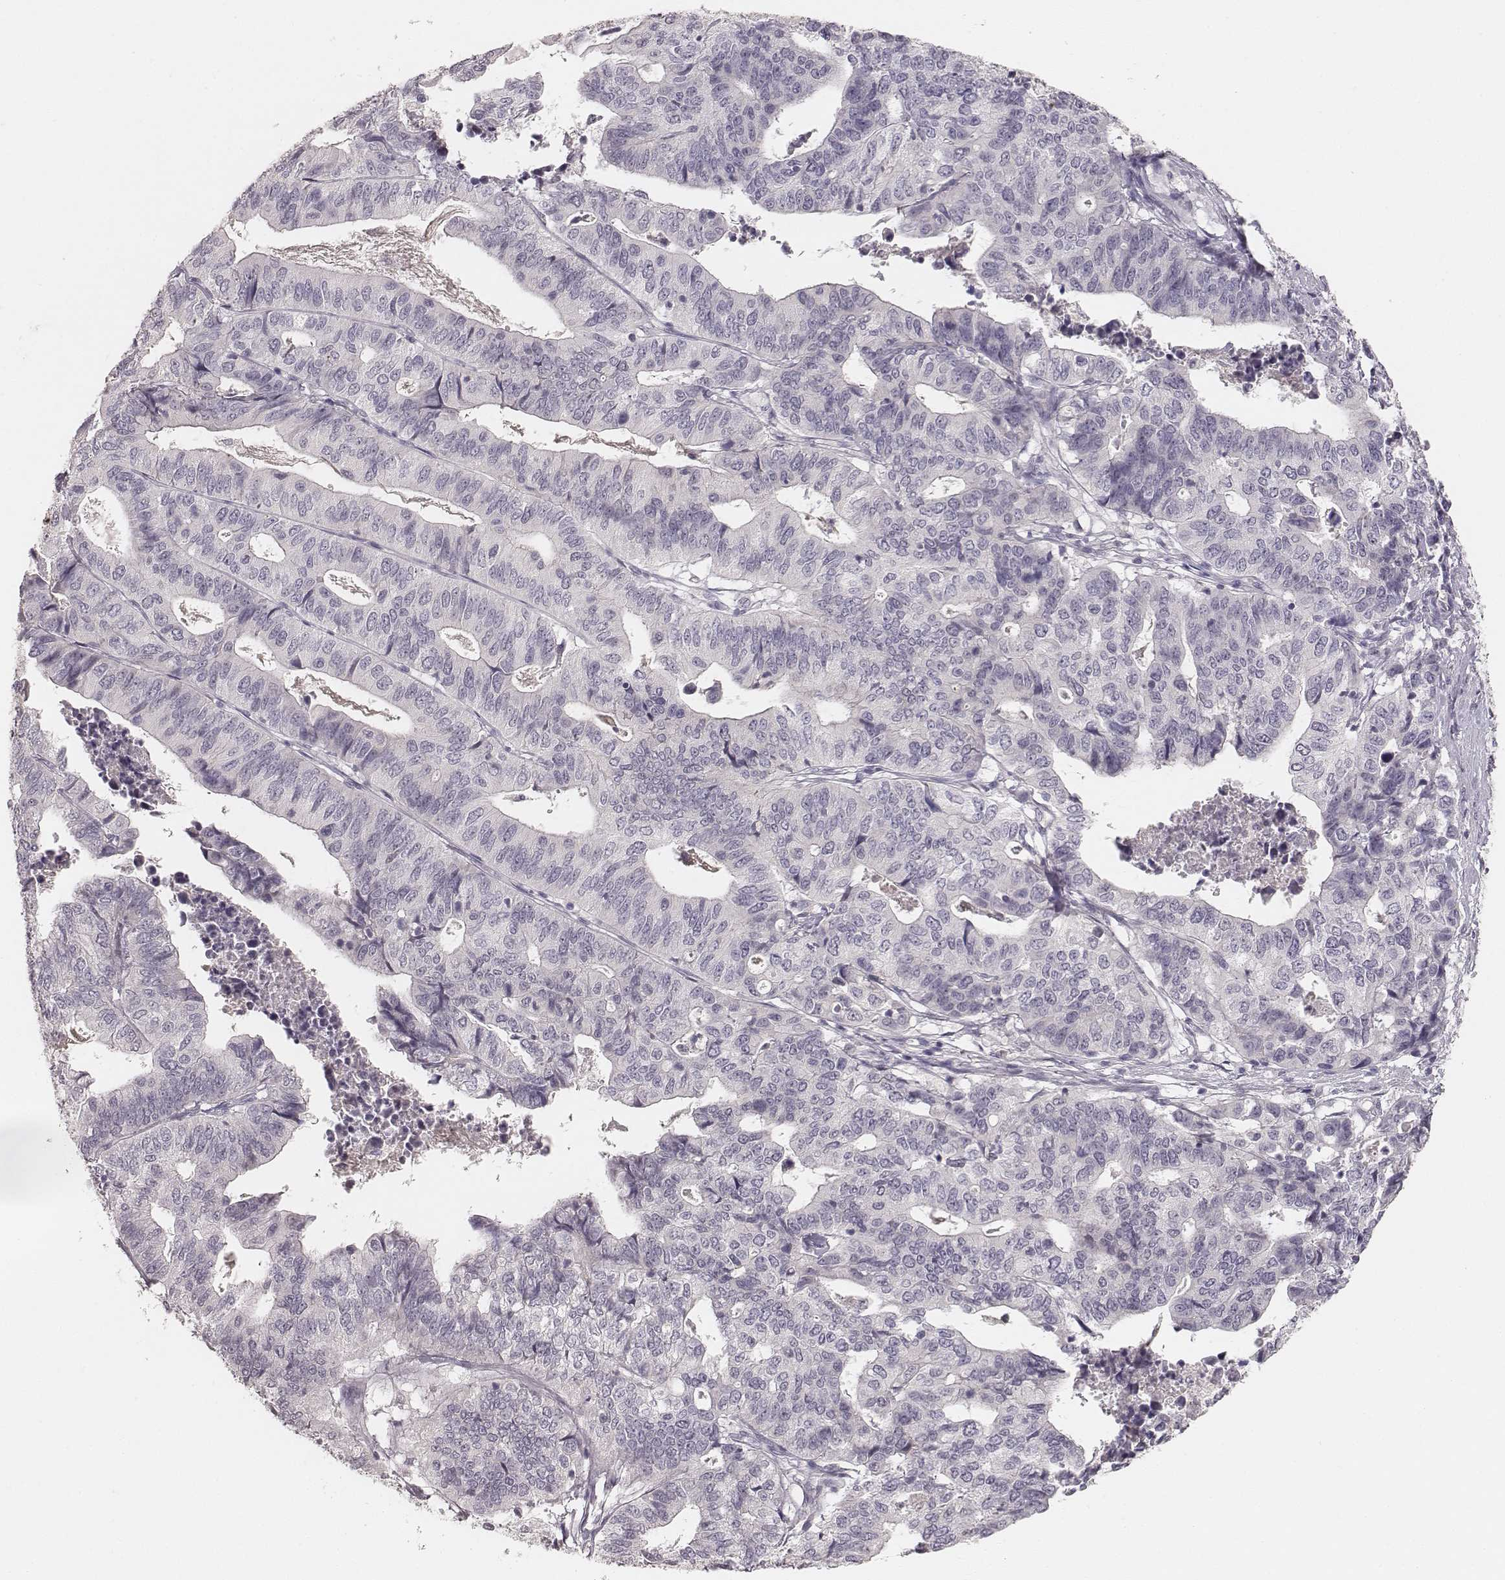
{"staining": {"intensity": "negative", "quantity": "none", "location": "none"}, "tissue": "stomach cancer", "cell_type": "Tumor cells", "image_type": "cancer", "snomed": [{"axis": "morphology", "description": "Adenocarcinoma, NOS"}, {"axis": "topography", "description": "Stomach, upper"}], "caption": "Tumor cells show no significant protein expression in adenocarcinoma (stomach).", "gene": "LY6K", "patient": {"sex": "female", "age": 67}}